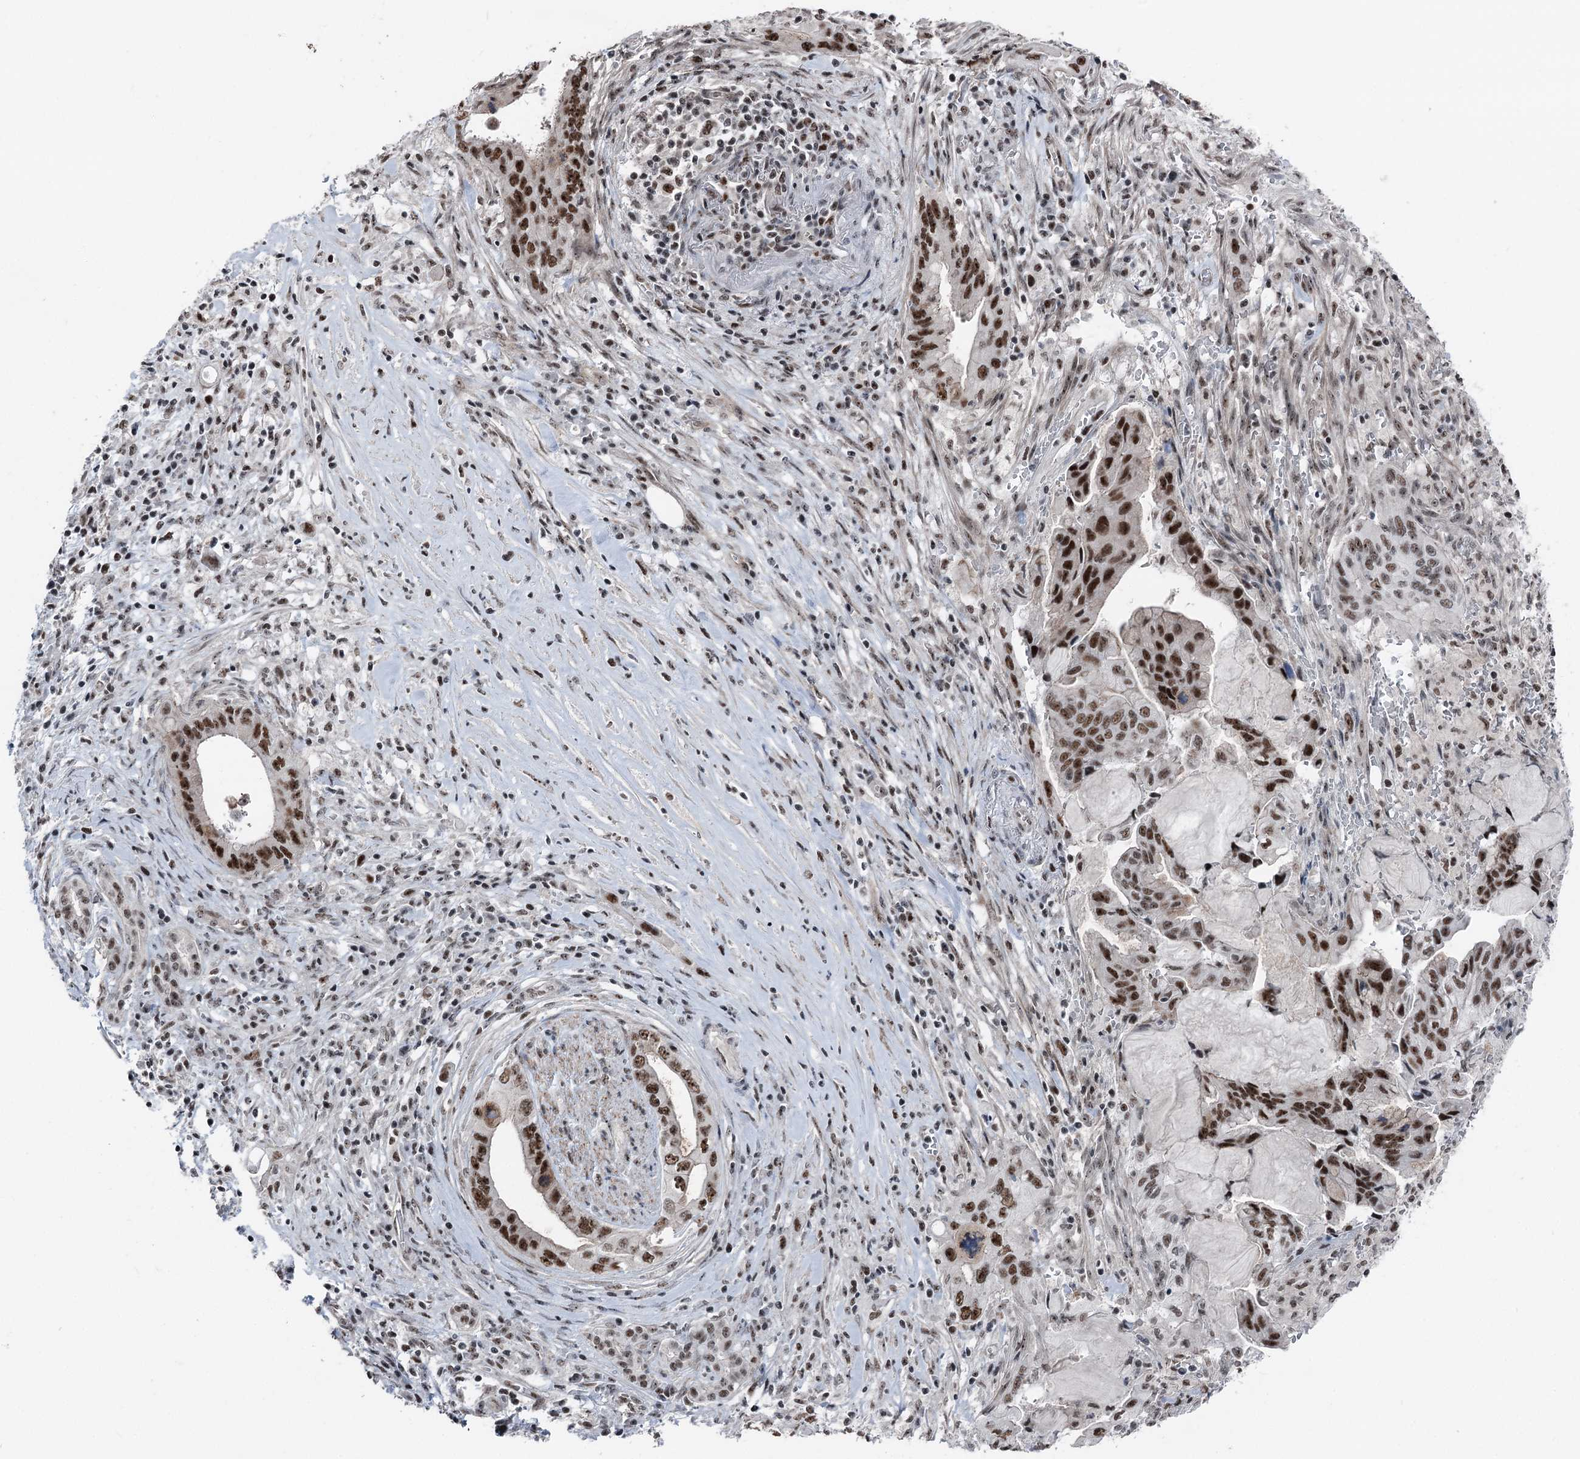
{"staining": {"intensity": "moderate", "quantity": ">75%", "location": "nuclear"}, "tissue": "pancreatic cancer", "cell_type": "Tumor cells", "image_type": "cancer", "snomed": [{"axis": "morphology", "description": "Adenocarcinoma, NOS"}, {"axis": "topography", "description": "Pancreas"}], "caption": "Moderate nuclear expression is seen in about >75% of tumor cells in pancreatic adenocarcinoma.", "gene": "POLR2H", "patient": {"sex": "female", "age": 73}}